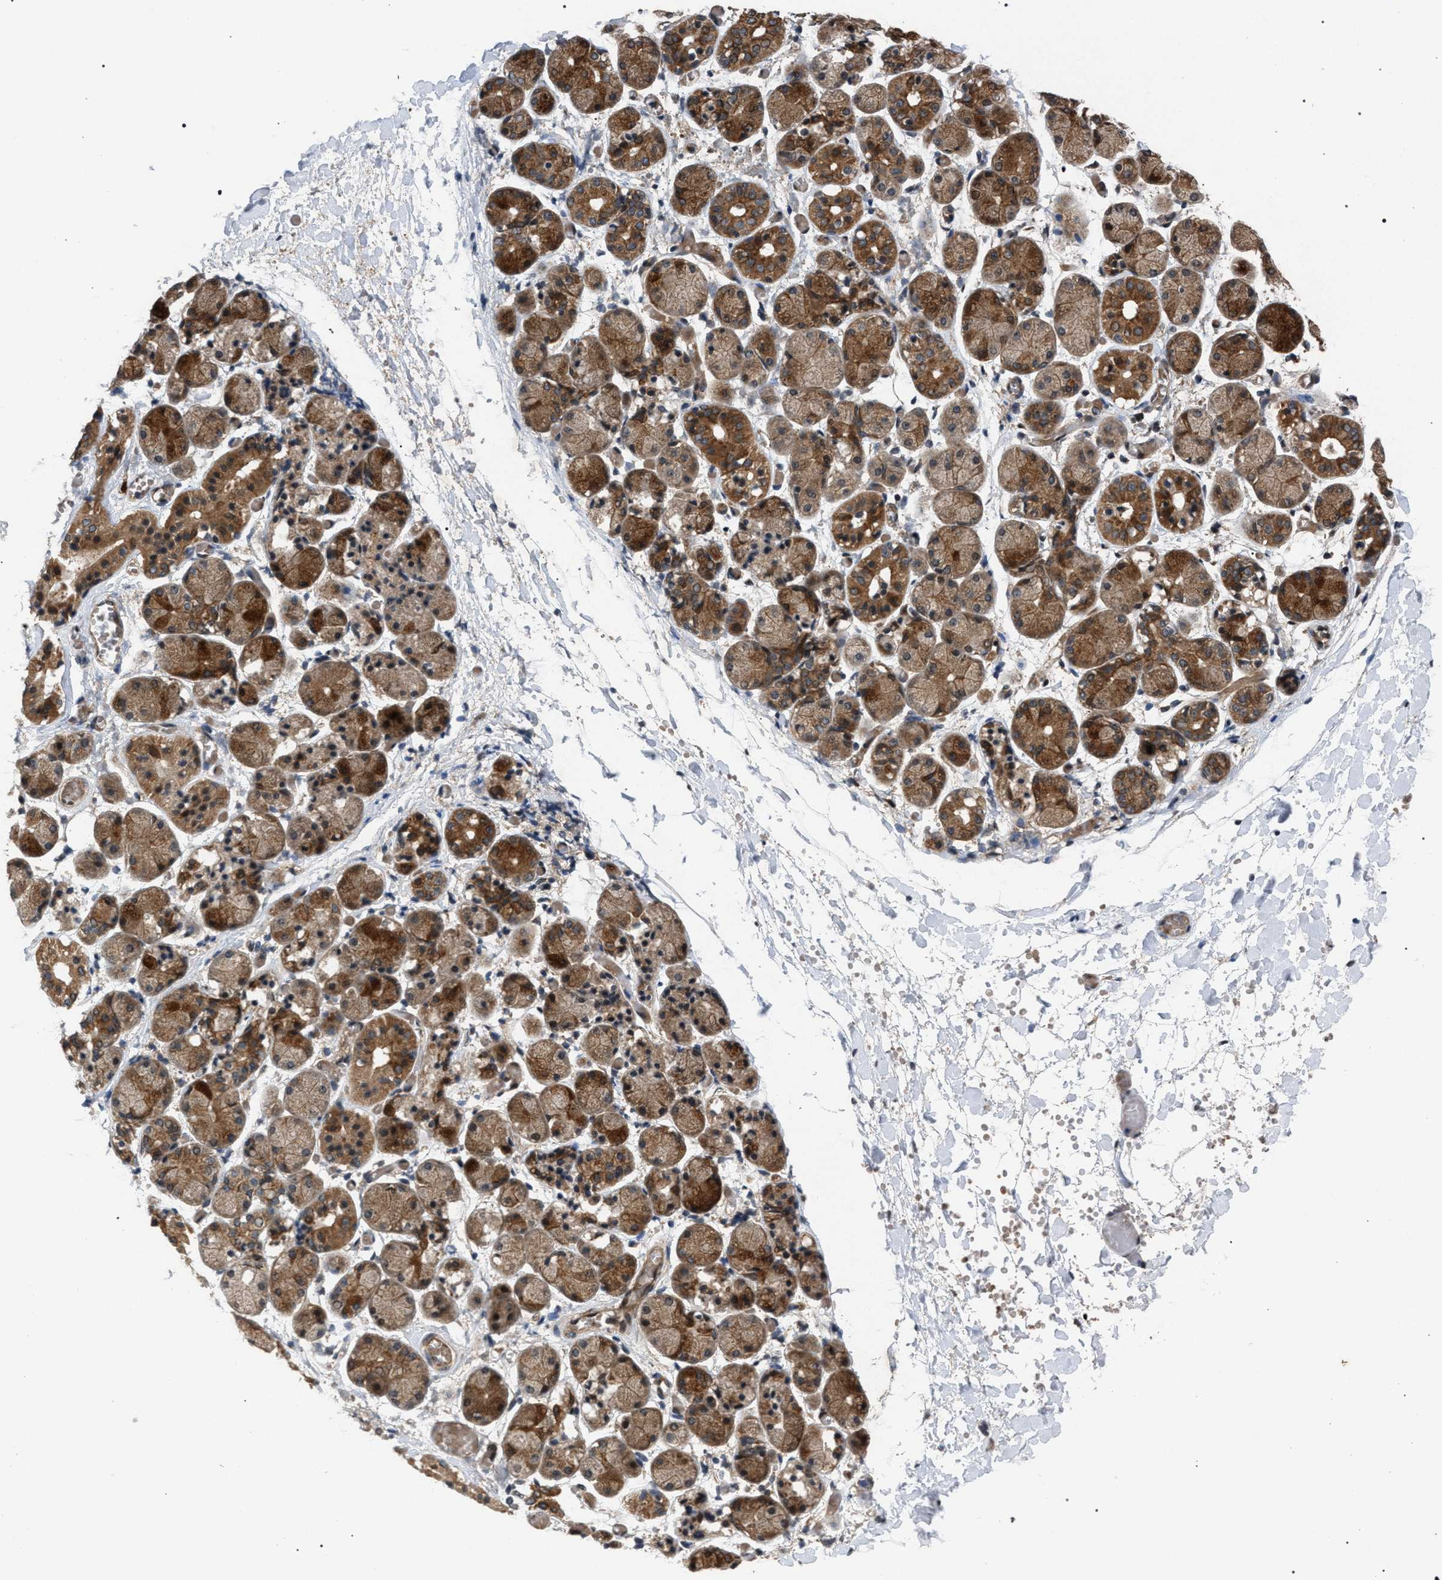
{"staining": {"intensity": "strong", "quantity": "25%-75%", "location": "cytoplasmic/membranous"}, "tissue": "salivary gland", "cell_type": "Glandular cells", "image_type": "normal", "snomed": [{"axis": "morphology", "description": "Normal tissue, NOS"}, {"axis": "topography", "description": "Salivary gland"}], "caption": "DAB immunohistochemical staining of normal salivary gland displays strong cytoplasmic/membranous protein positivity in approximately 25%-75% of glandular cells. The protein of interest is stained brown, and the nuclei are stained in blue (DAB IHC with brightfield microscopy, high magnification).", "gene": "IRAK4", "patient": {"sex": "female", "age": 24}}